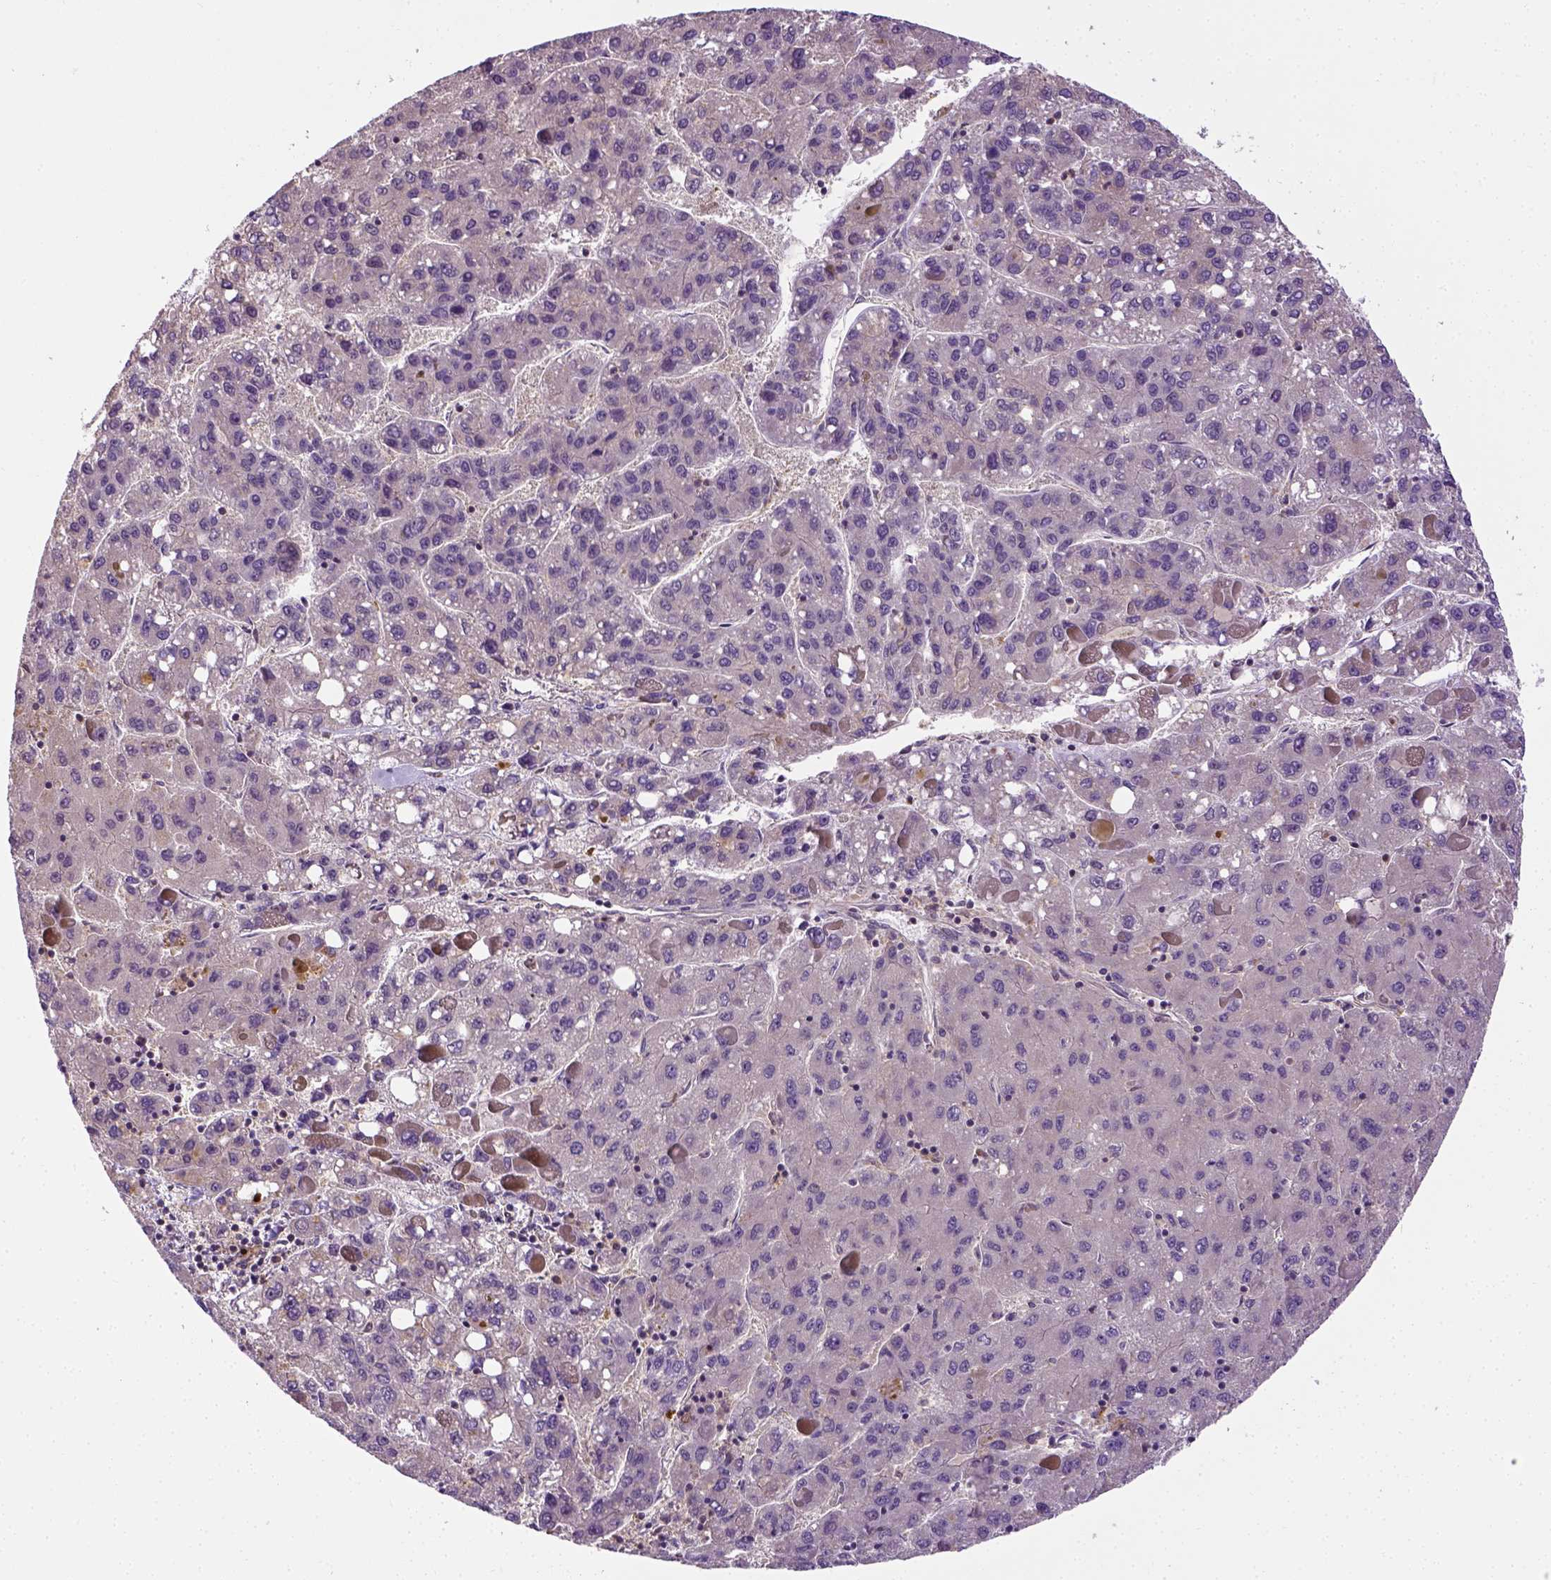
{"staining": {"intensity": "negative", "quantity": "none", "location": "none"}, "tissue": "liver cancer", "cell_type": "Tumor cells", "image_type": "cancer", "snomed": [{"axis": "morphology", "description": "Carcinoma, Hepatocellular, NOS"}, {"axis": "topography", "description": "Liver"}], "caption": "Tumor cells show no significant protein expression in liver hepatocellular carcinoma. Brightfield microscopy of immunohistochemistry (IHC) stained with DAB (3,3'-diaminobenzidine) (brown) and hematoxylin (blue), captured at high magnification.", "gene": "MATK", "patient": {"sex": "female", "age": 82}}